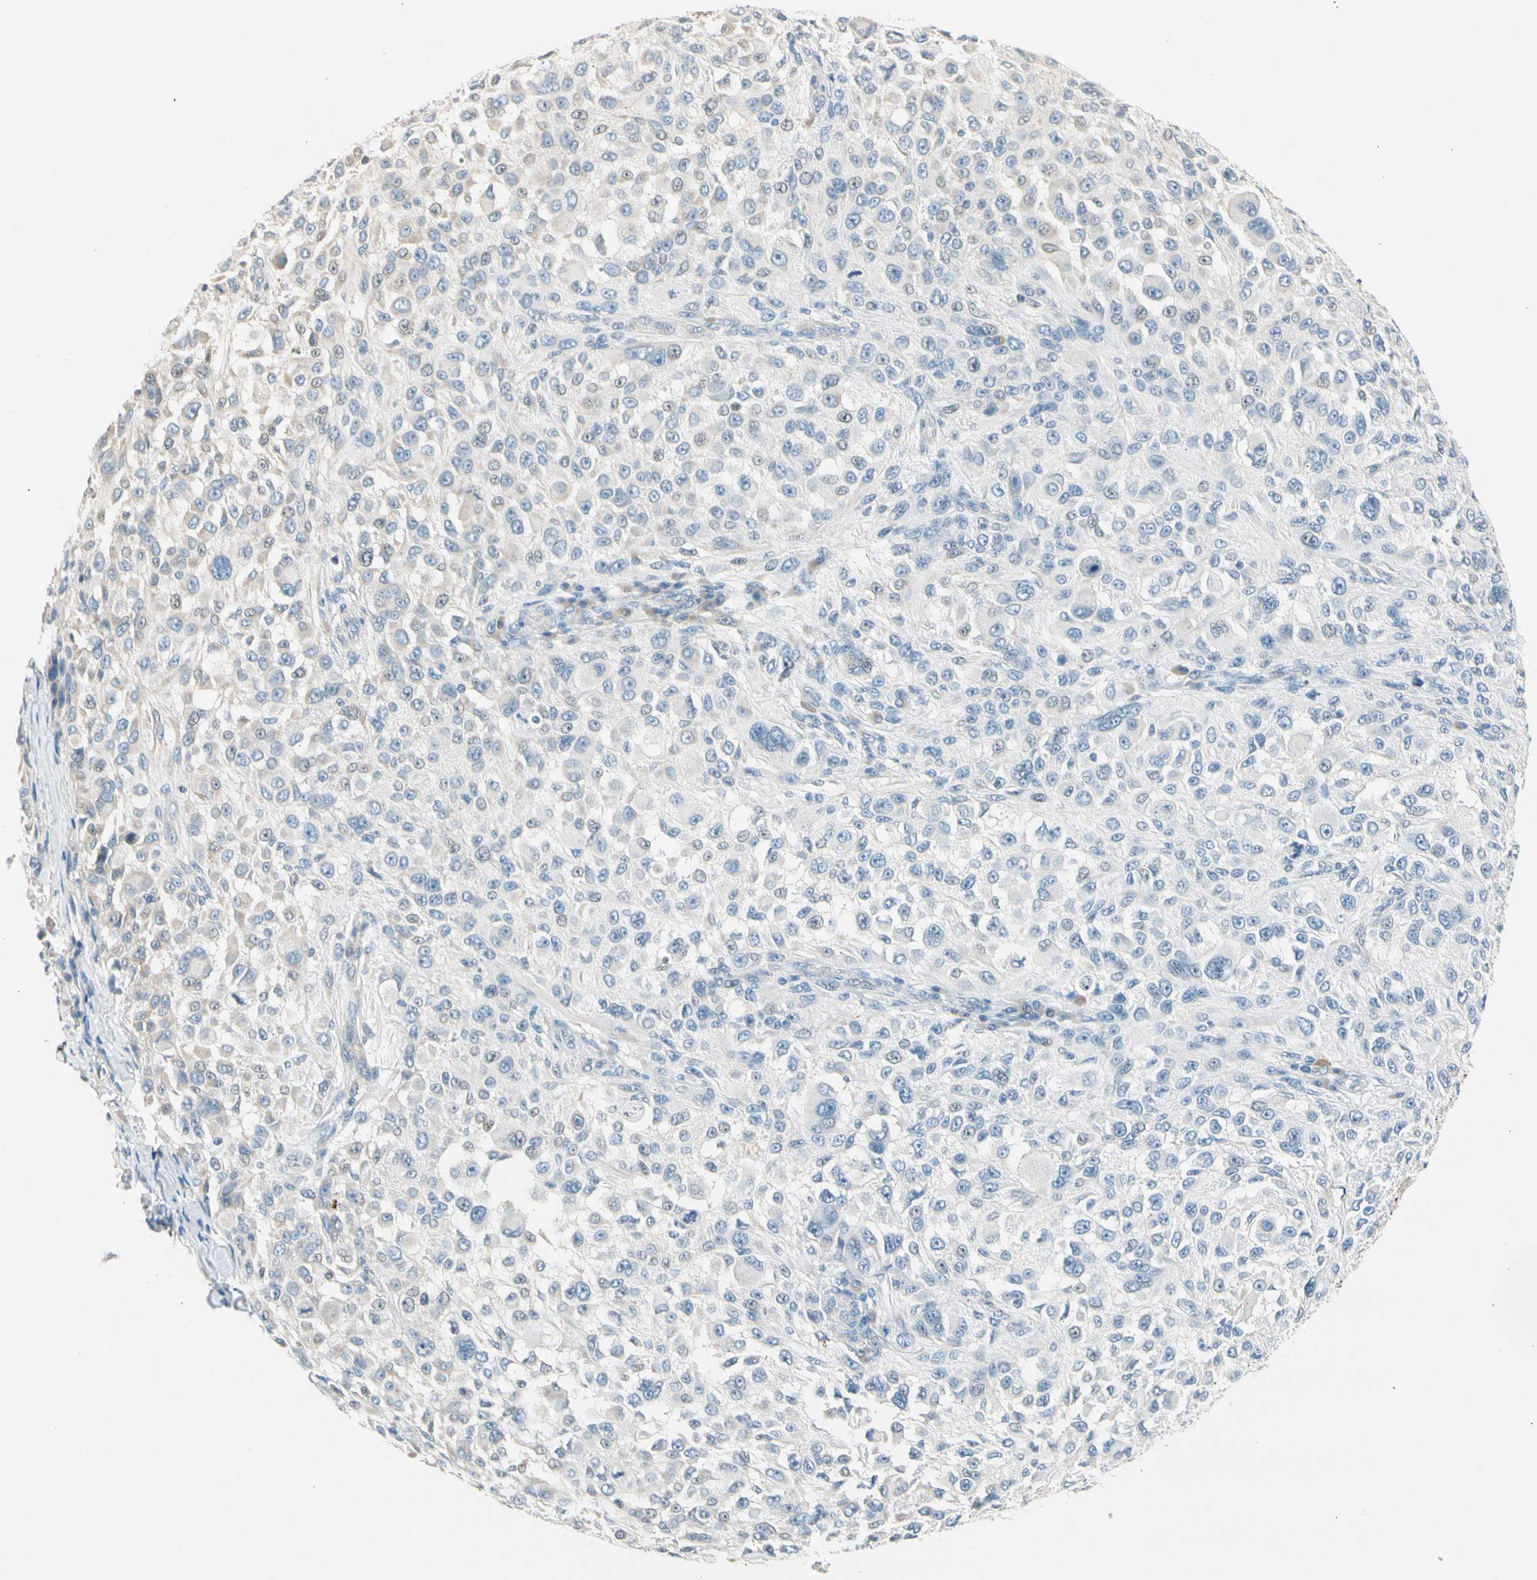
{"staining": {"intensity": "weak", "quantity": "<25%", "location": "cytoplasmic/membranous"}, "tissue": "melanoma", "cell_type": "Tumor cells", "image_type": "cancer", "snomed": [{"axis": "morphology", "description": "Necrosis, NOS"}, {"axis": "morphology", "description": "Malignant melanoma, NOS"}, {"axis": "topography", "description": "Skin"}], "caption": "Malignant melanoma was stained to show a protein in brown. There is no significant expression in tumor cells.", "gene": "STK40", "patient": {"sex": "female", "age": 87}}